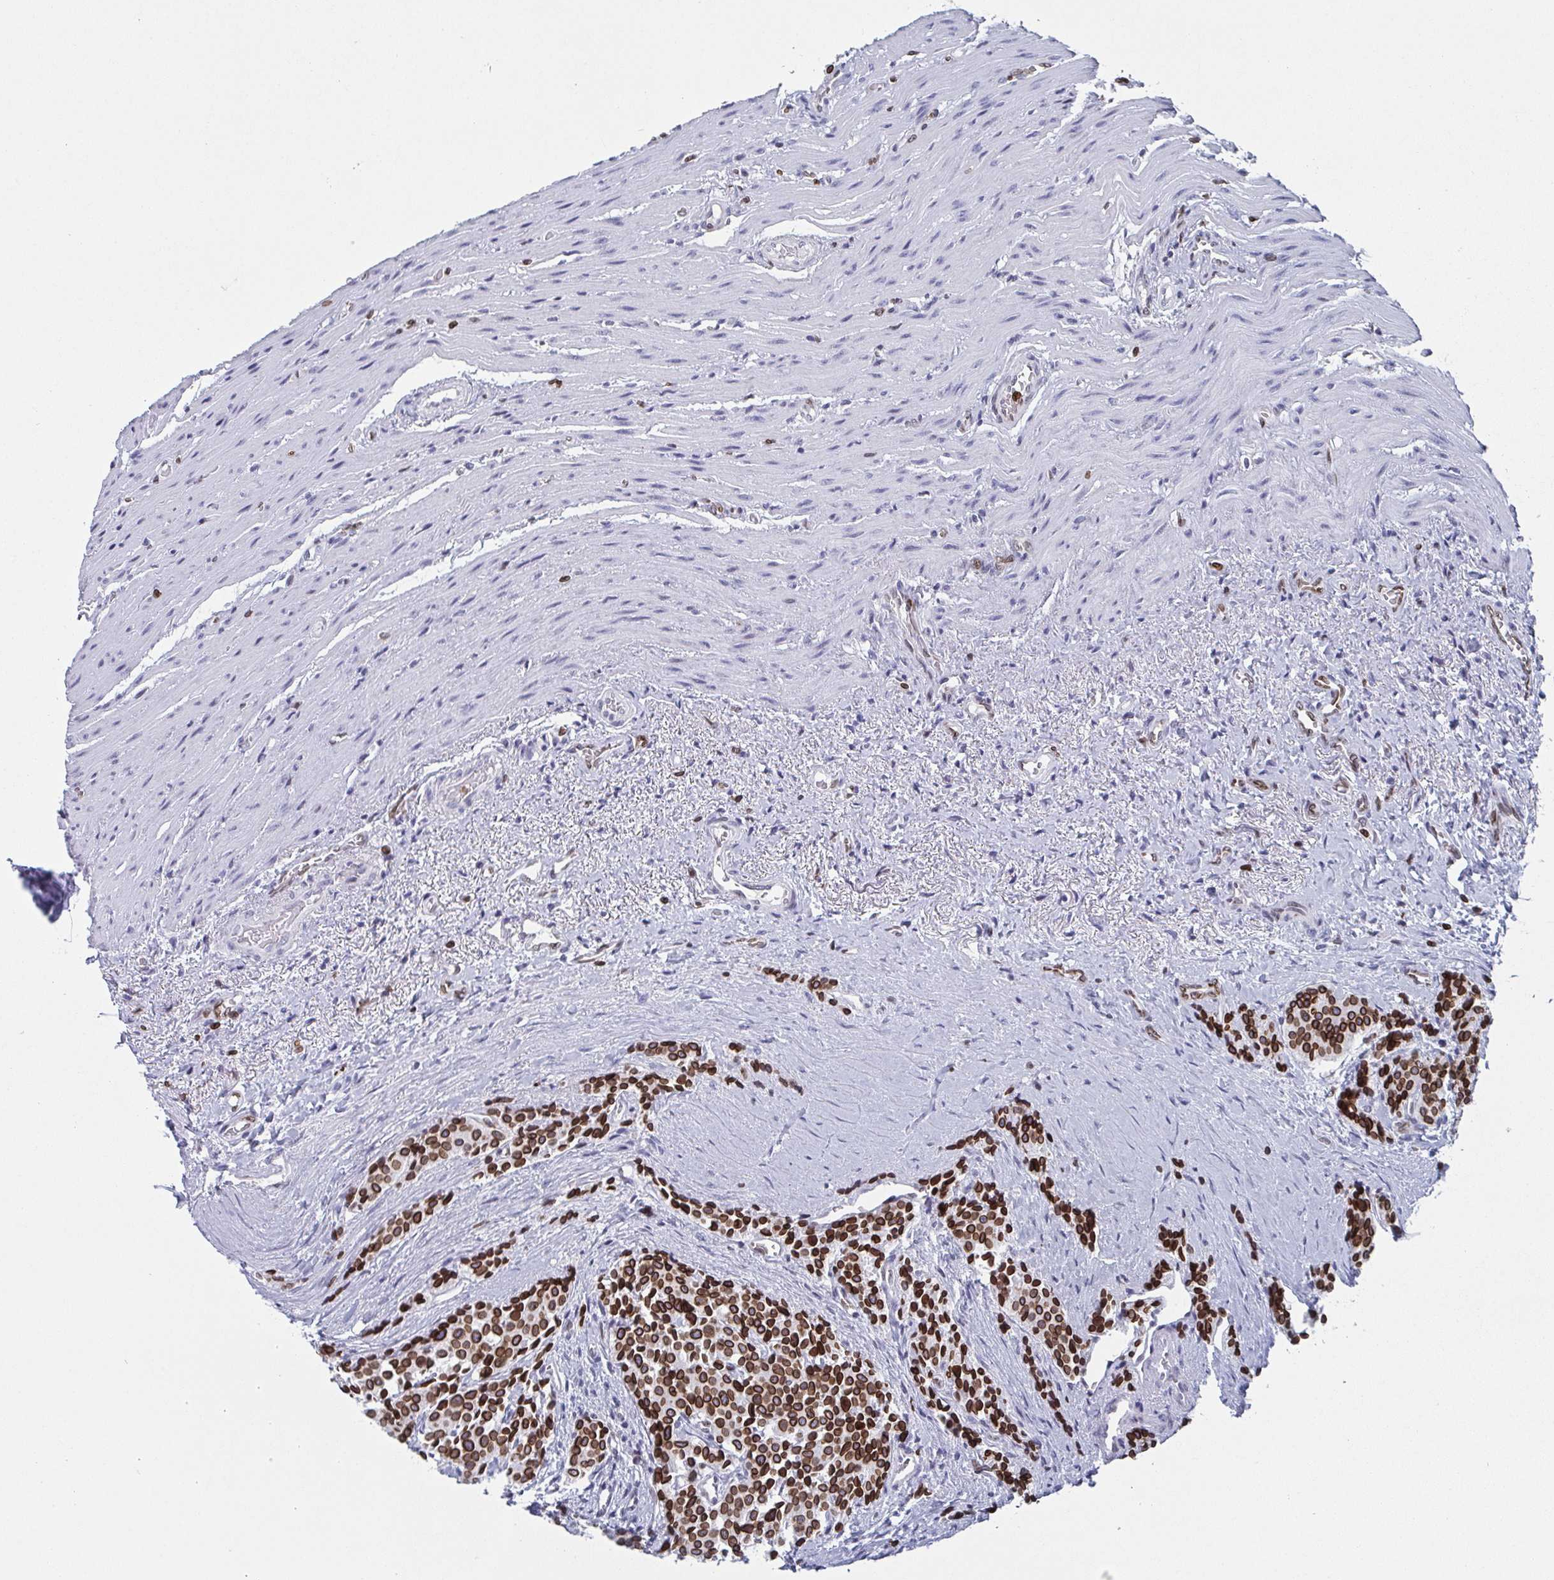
{"staining": {"intensity": "strong", "quantity": ">75%", "location": "cytoplasmic/membranous,nuclear"}, "tissue": "carcinoid", "cell_type": "Tumor cells", "image_type": "cancer", "snomed": [{"axis": "morphology", "description": "Carcinoid, malignant, NOS"}, {"axis": "topography", "description": "Small intestine"}], "caption": "An image of malignant carcinoid stained for a protein reveals strong cytoplasmic/membranous and nuclear brown staining in tumor cells. (DAB (3,3'-diaminobenzidine) IHC, brown staining for protein, blue staining for nuclei).", "gene": "BTBD7", "patient": {"sex": "male", "age": 73}}